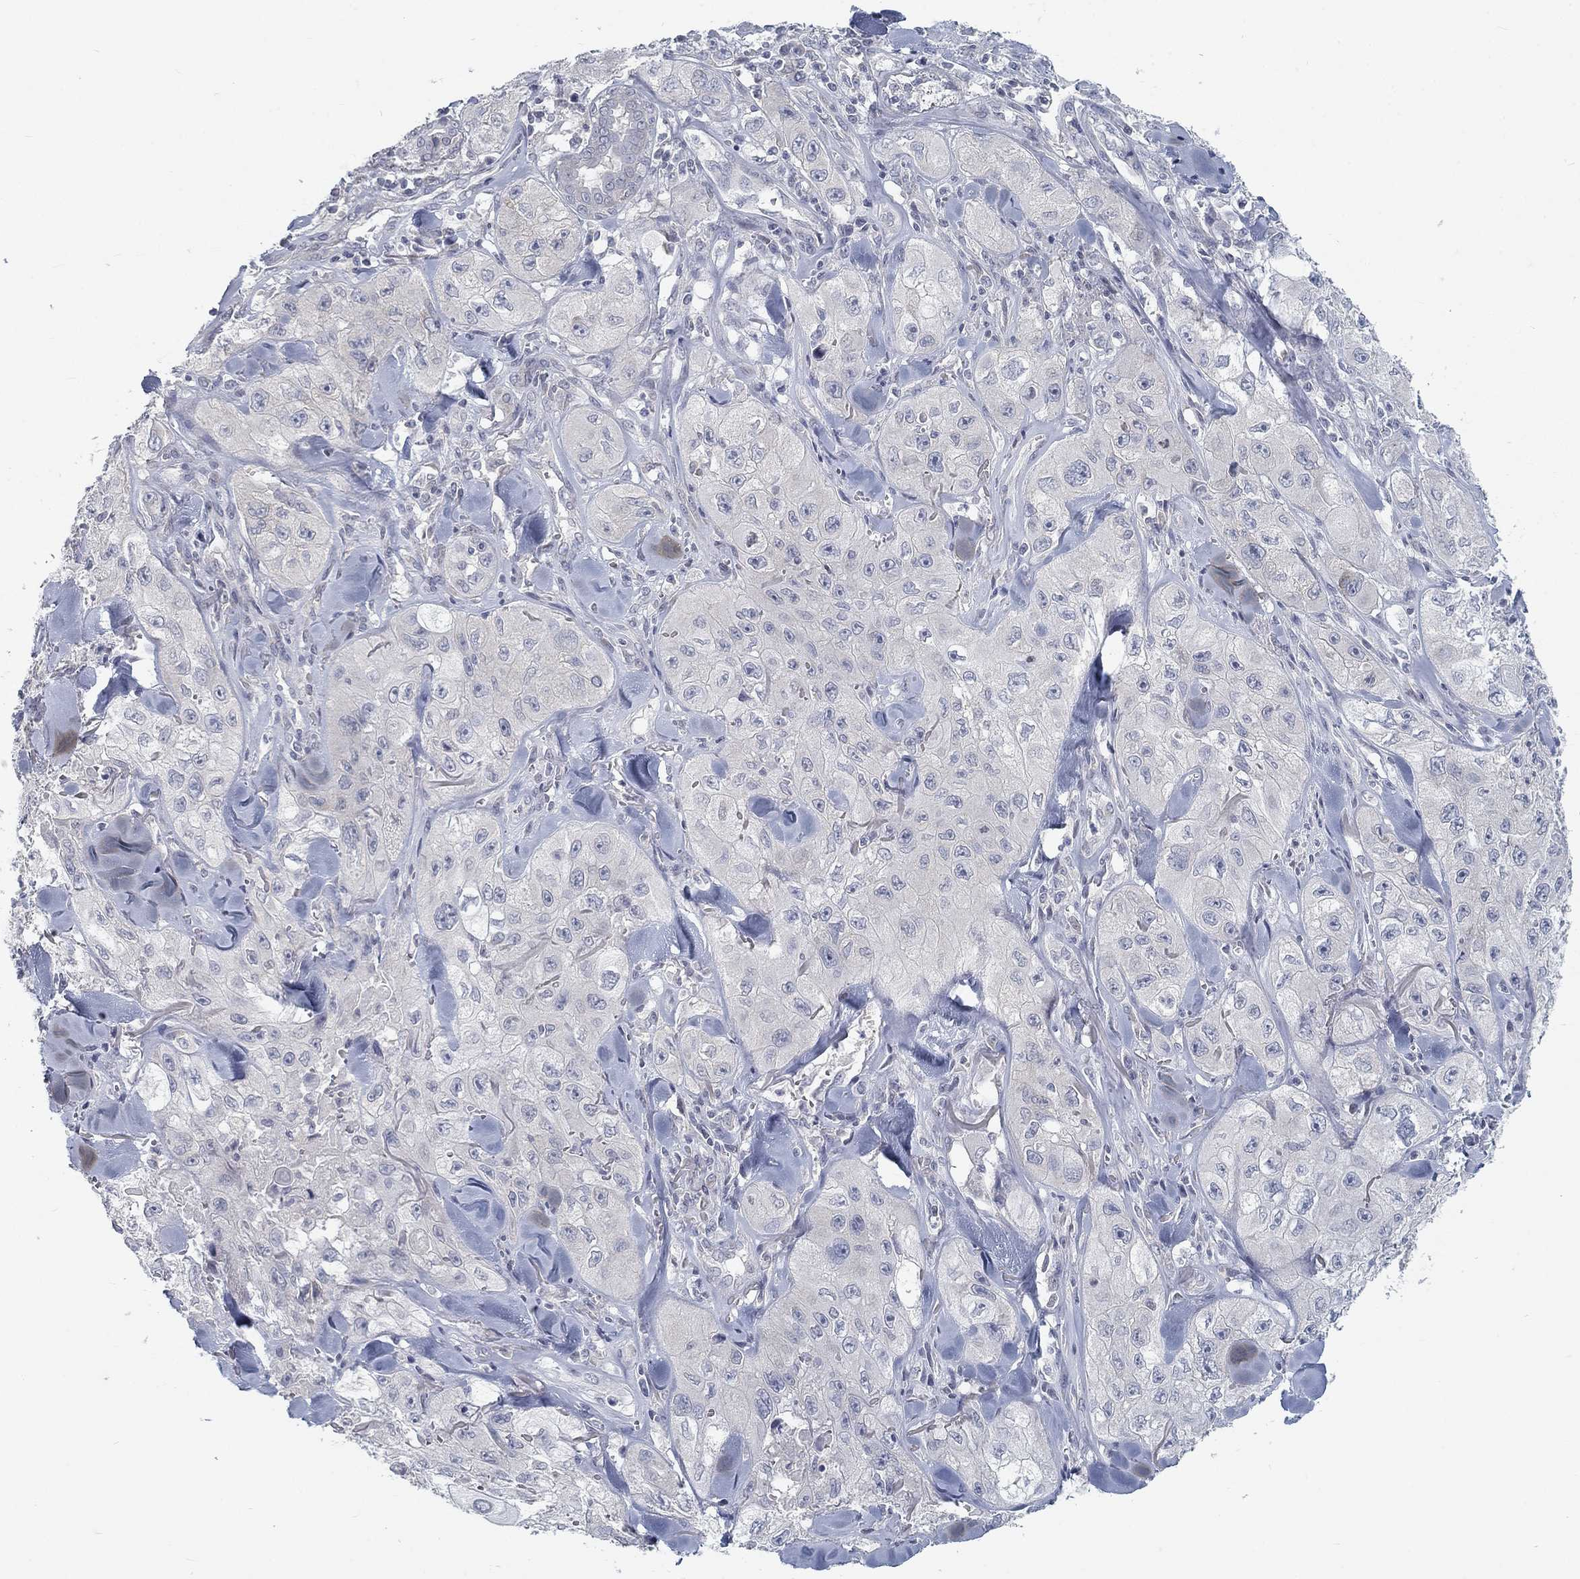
{"staining": {"intensity": "negative", "quantity": "none", "location": "none"}, "tissue": "skin cancer", "cell_type": "Tumor cells", "image_type": "cancer", "snomed": [{"axis": "morphology", "description": "Squamous cell carcinoma, NOS"}, {"axis": "topography", "description": "Skin"}, {"axis": "topography", "description": "Subcutis"}], "caption": "DAB (3,3'-diaminobenzidine) immunohistochemical staining of human skin cancer demonstrates no significant positivity in tumor cells.", "gene": "ATP1A3", "patient": {"sex": "male", "age": 73}}